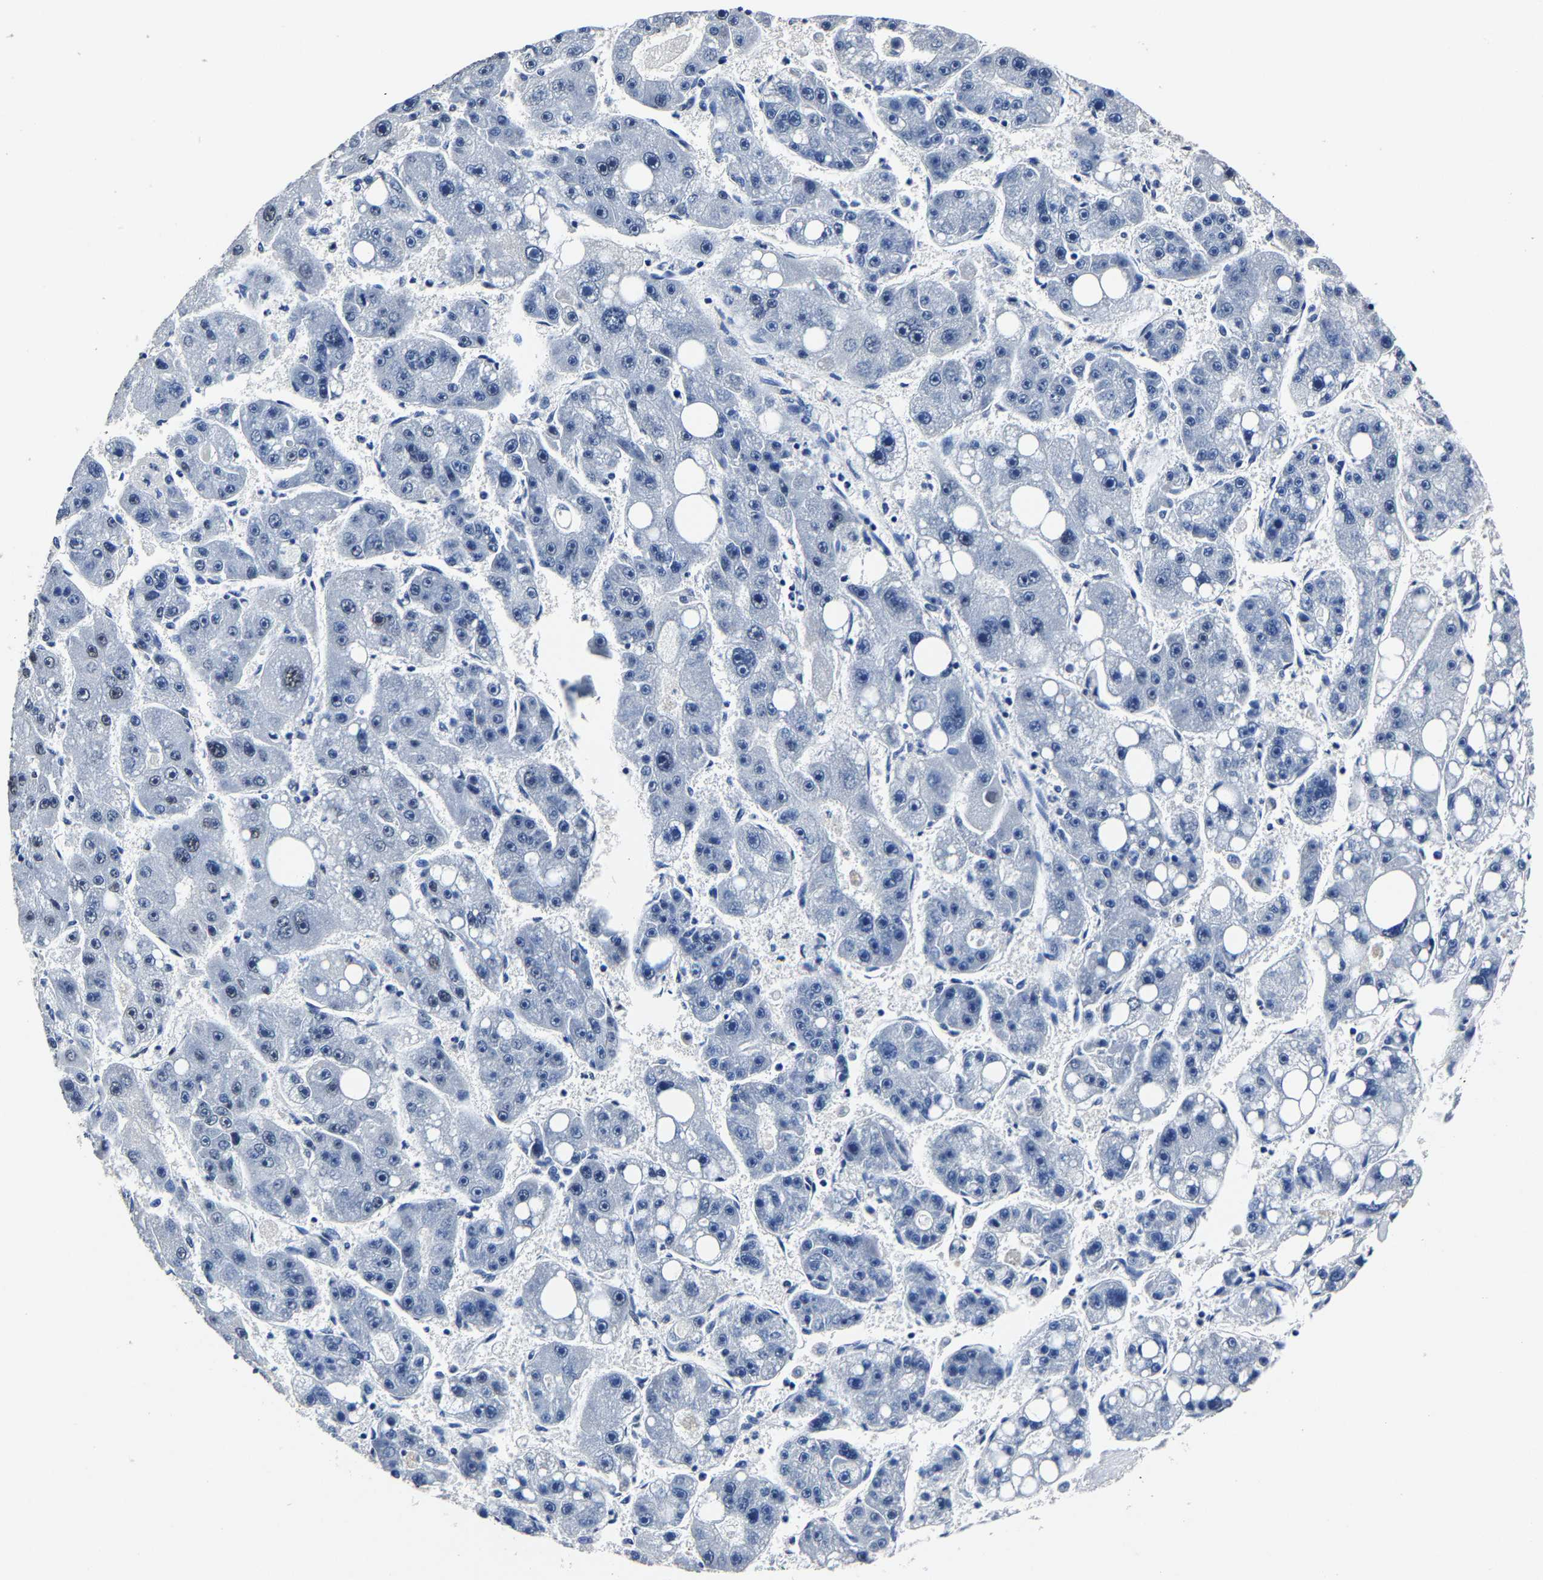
{"staining": {"intensity": "negative", "quantity": "none", "location": "none"}, "tissue": "liver cancer", "cell_type": "Tumor cells", "image_type": "cancer", "snomed": [{"axis": "morphology", "description": "Carcinoma, Hepatocellular, NOS"}, {"axis": "topography", "description": "Liver"}], "caption": "Human liver cancer stained for a protein using immunohistochemistry shows no expression in tumor cells.", "gene": "RBM45", "patient": {"sex": "female", "age": 61}}